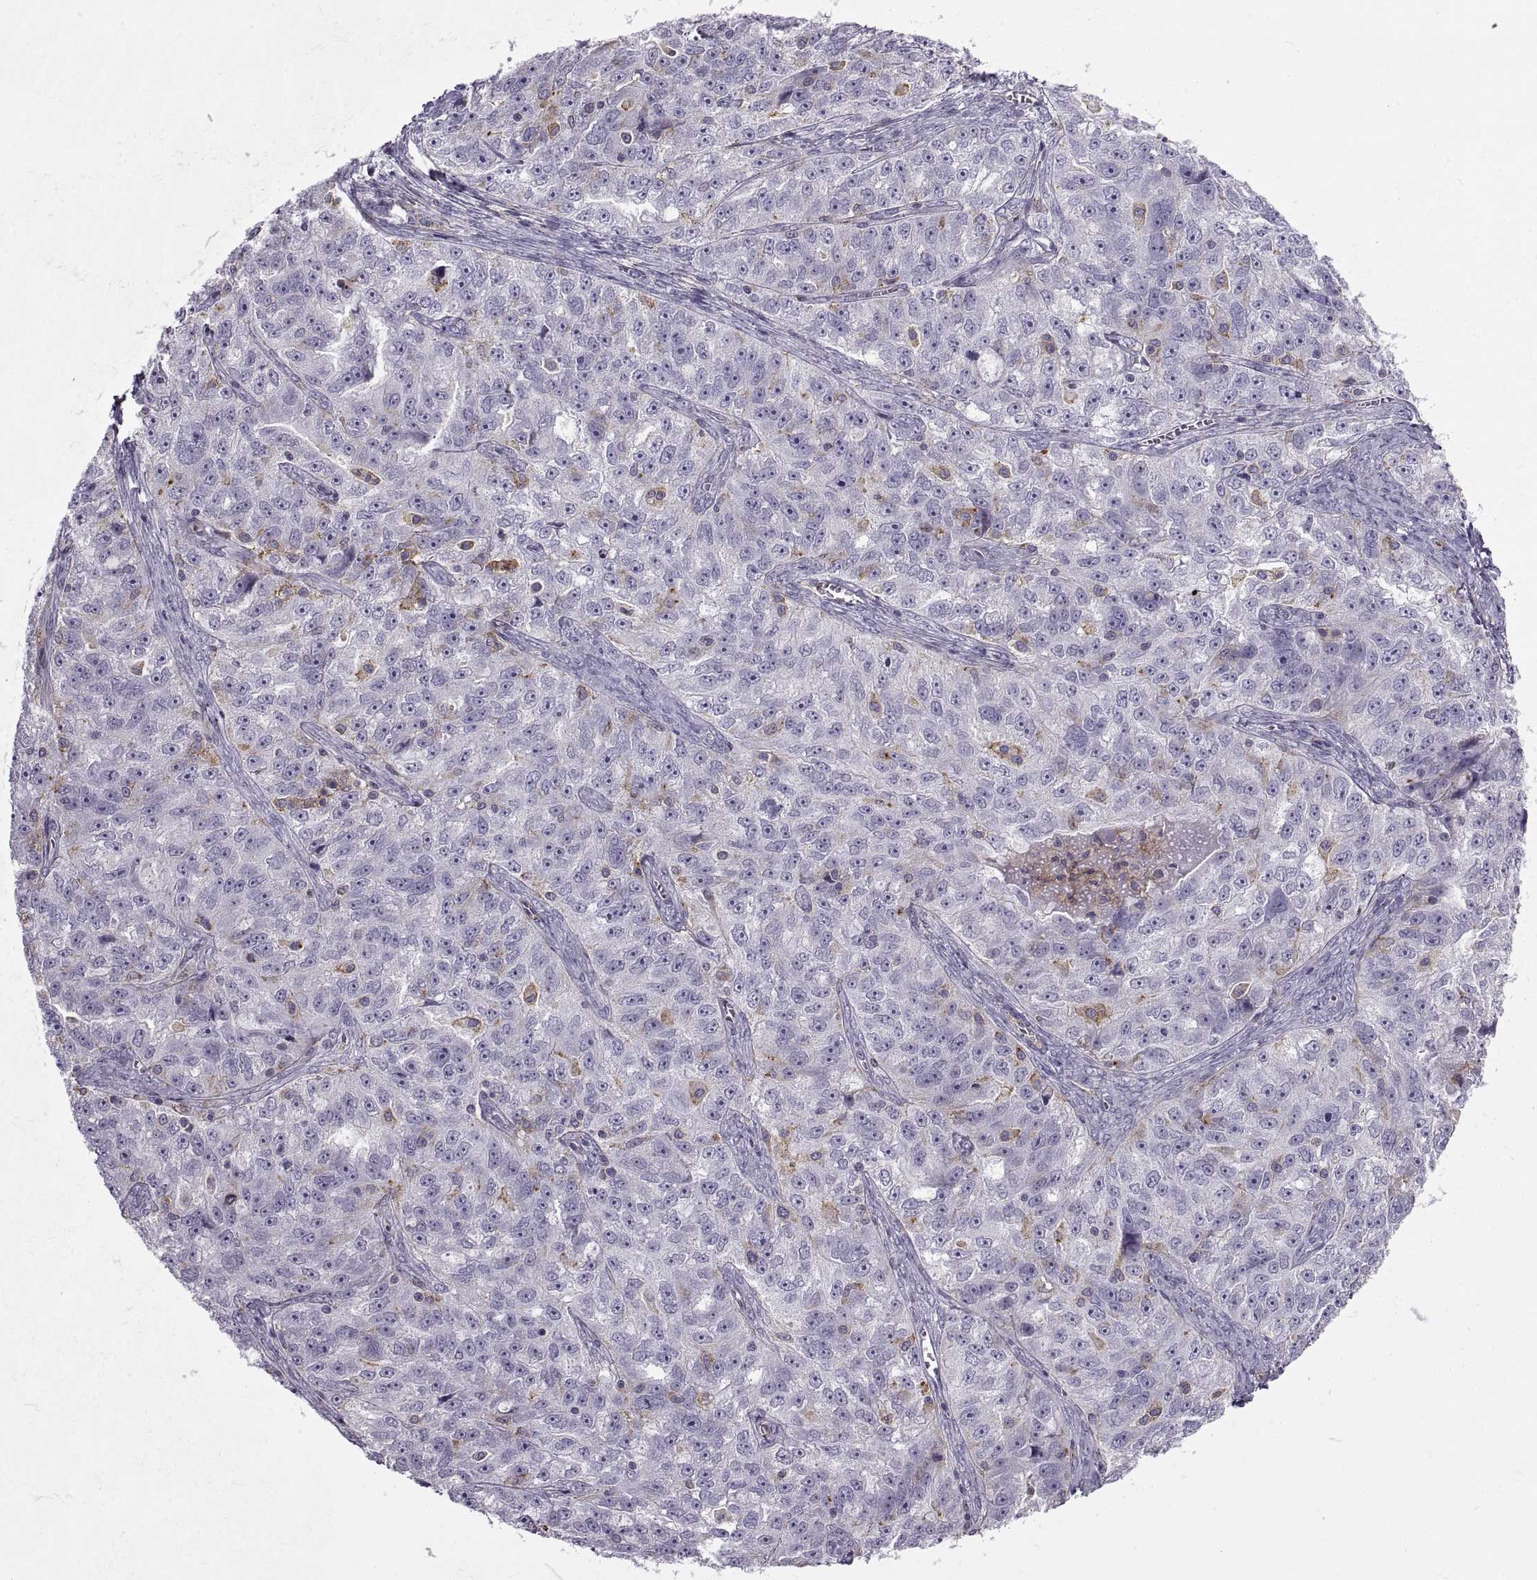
{"staining": {"intensity": "negative", "quantity": "none", "location": "none"}, "tissue": "ovarian cancer", "cell_type": "Tumor cells", "image_type": "cancer", "snomed": [{"axis": "morphology", "description": "Cystadenocarcinoma, serous, NOS"}, {"axis": "topography", "description": "Ovary"}], "caption": "The histopathology image shows no staining of tumor cells in ovarian cancer.", "gene": "RALB", "patient": {"sex": "female", "age": 51}}